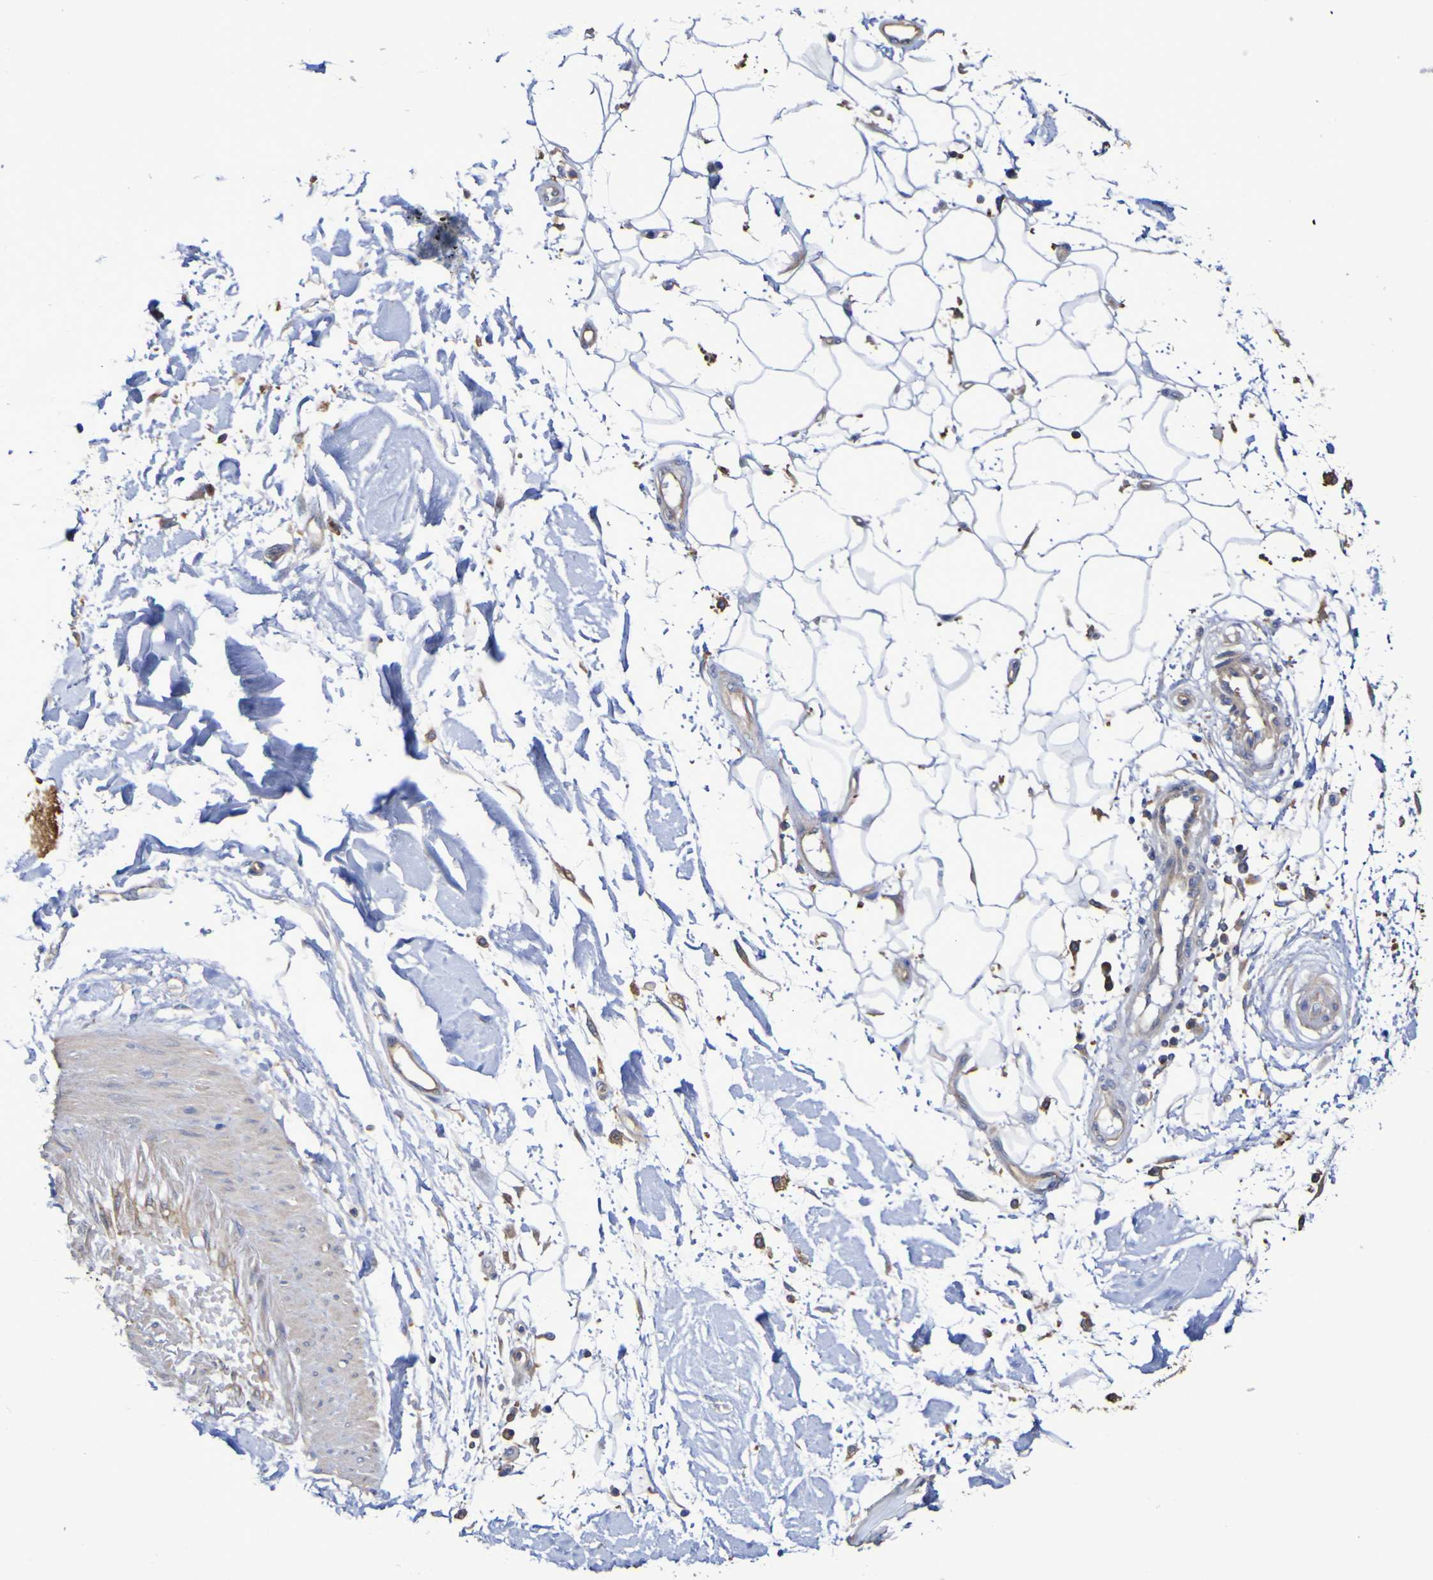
{"staining": {"intensity": "negative", "quantity": "none", "location": "none"}, "tissue": "adipose tissue", "cell_type": "Adipocytes", "image_type": "normal", "snomed": [{"axis": "morphology", "description": "Squamous cell carcinoma, NOS"}, {"axis": "topography", "description": "Skin"}], "caption": "This is an immunohistochemistry (IHC) photomicrograph of benign human adipose tissue. There is no positivity in adipocytes.", "gene": "SYNJ1", "patient": {"sex": "male", "age": 83}}